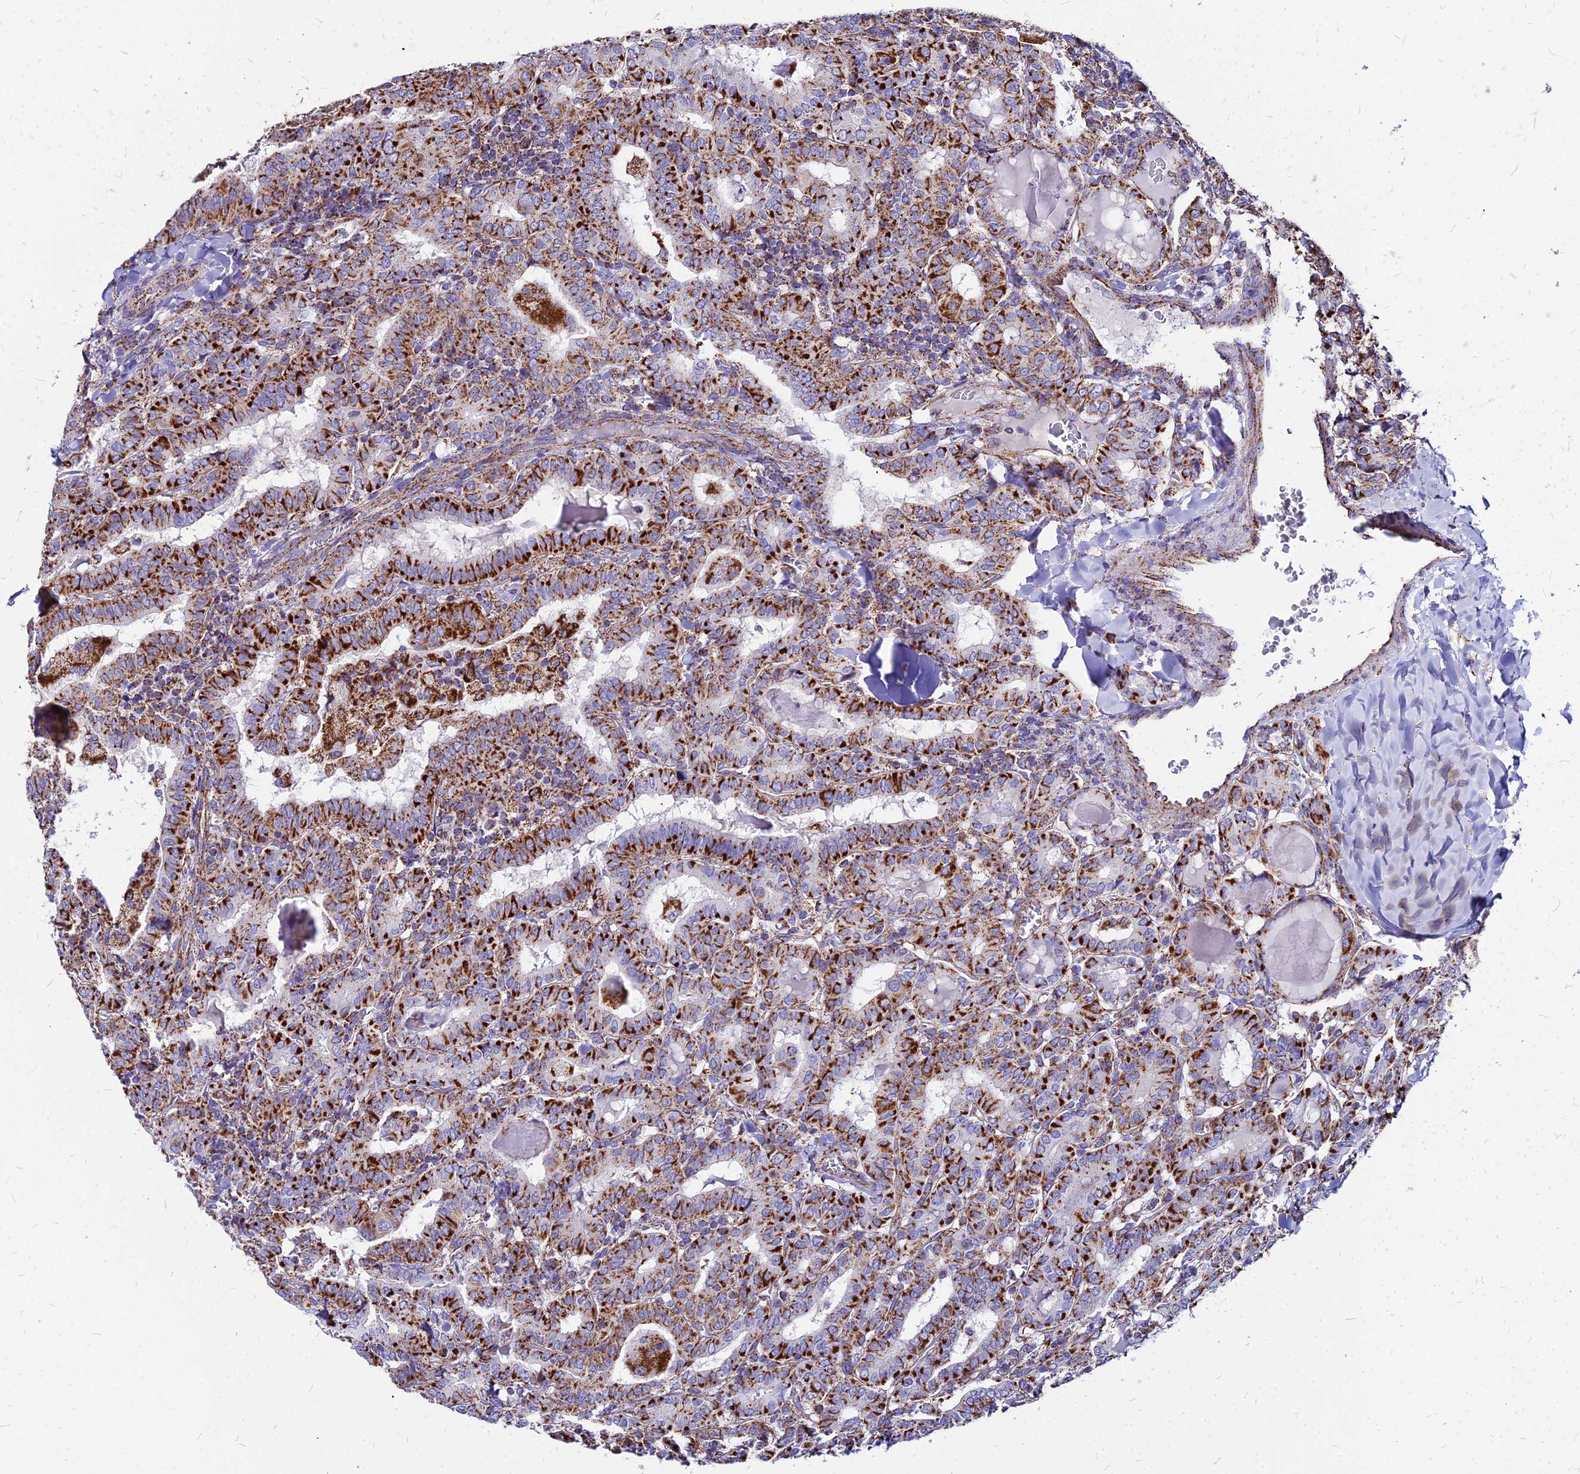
{"staining": {"intensity": "strong", "quantity": ">75%", "location": "cytoplasmic/membranous"}, "tissue": "thyroid cancer", "cell_type": "Tumor cells", "image_type": "cancer", "snomed": [{"axis": "morphology", "description": "Papillary adenocarcinoma, NOS"}, {"axis": "topography", "description": "Thyroid gland"}], "caption": "Protein staining of papillary adenocarcinoma (thyroid) tissue exhibits strong cytoplasmic/membranous staining in approximately >75% of tumor cells. The staining was performed using DAB, with brown indicating positive protein expression. Nuclei are stained blue with hematoxylin.", "gene": "DLD", "patient": {"sex": "female", "age": 72}}